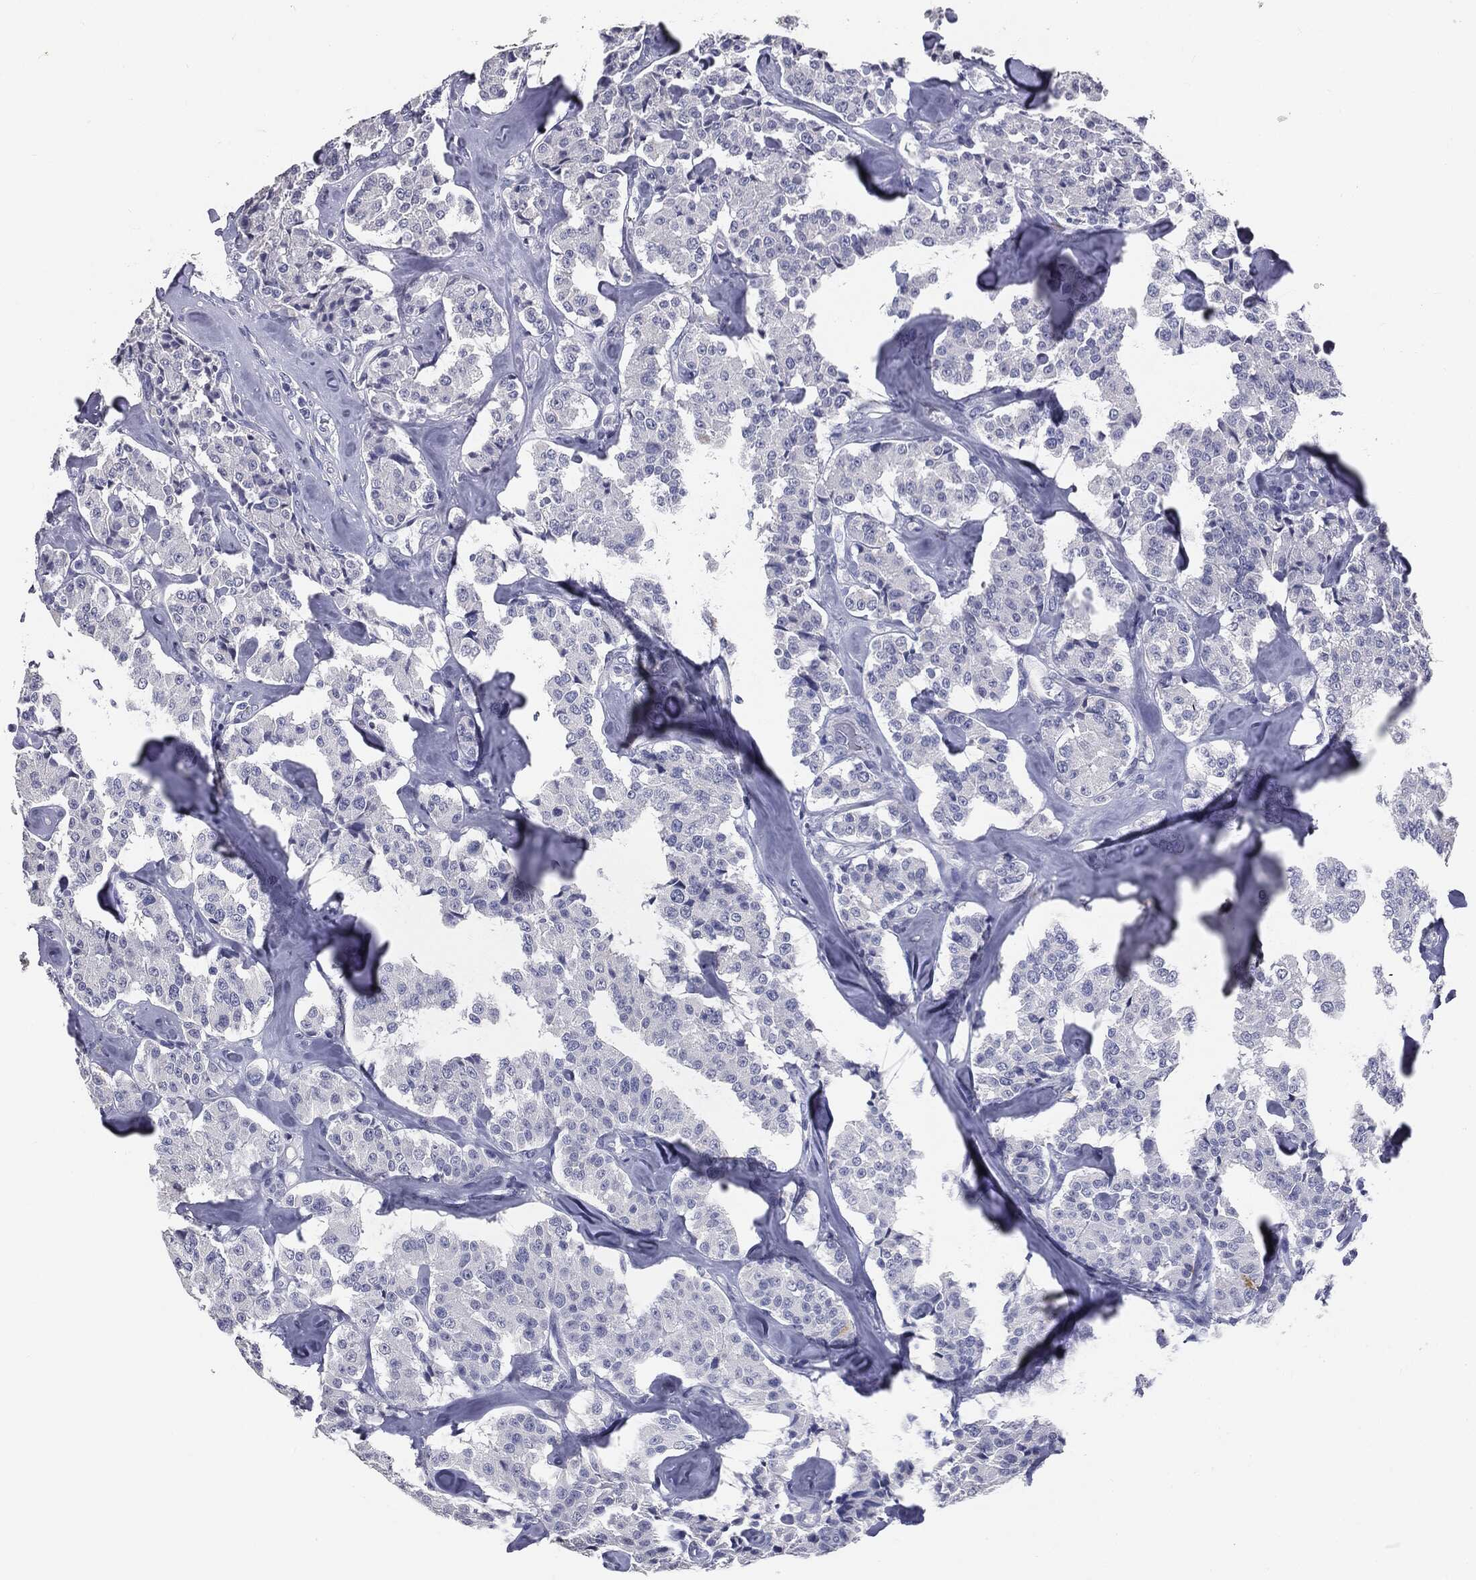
{"staining": {"intensity": "negative", "quantity": "none", "location": "none"}, "tissue": "carcinoid", "cell_type": "Tumor cells", "image_type": "cancer", "snomed": [{"axis": "morphology", "description": "Carcinoid, malignant, NOS"}, {"axis": "topography", "description": "Pancreas"}], "caption": "Tumor cells show no significant expression in carcinoid.", "gene": "AFP", "patient": {"sex": "male", "age": 41}}